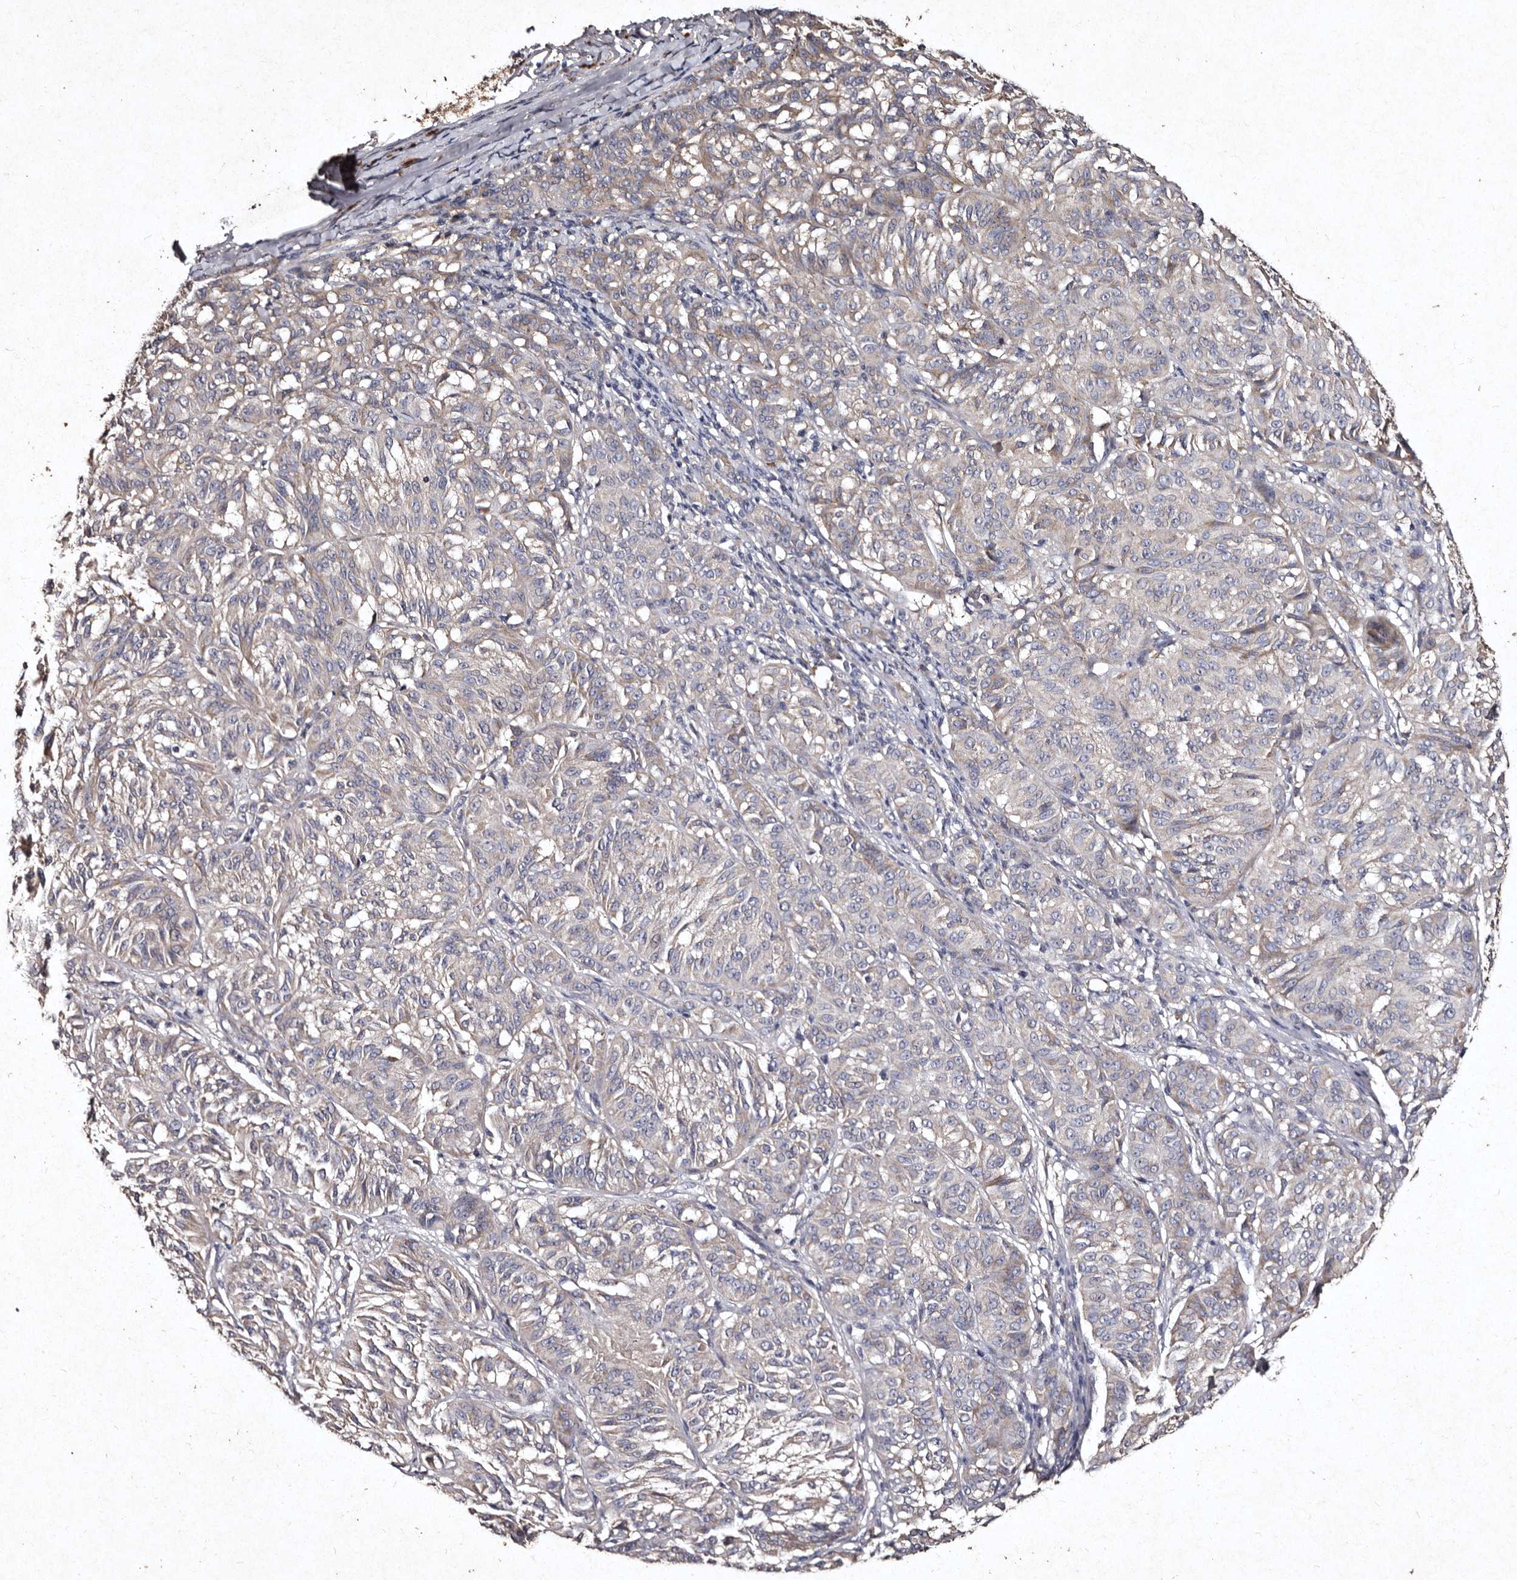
{"staining": {"intensity": "negative", "quantity": "none", "location": "none"}, "tissue": "melanoma", "cell_type": "Tumor cells", "image_type": "cancer", "snomed": [{"axis": "morphology", "description": "Malignant melanoma, NOS"}, {"axis": "topography", "description": "Skin"}], "caption": "IHC image of human melanoma stained for a protein (brown), which exhibits no positivity in tumor cells.", "gene": "TFB1M", "patient": {"sex": "female", "age": 72}}